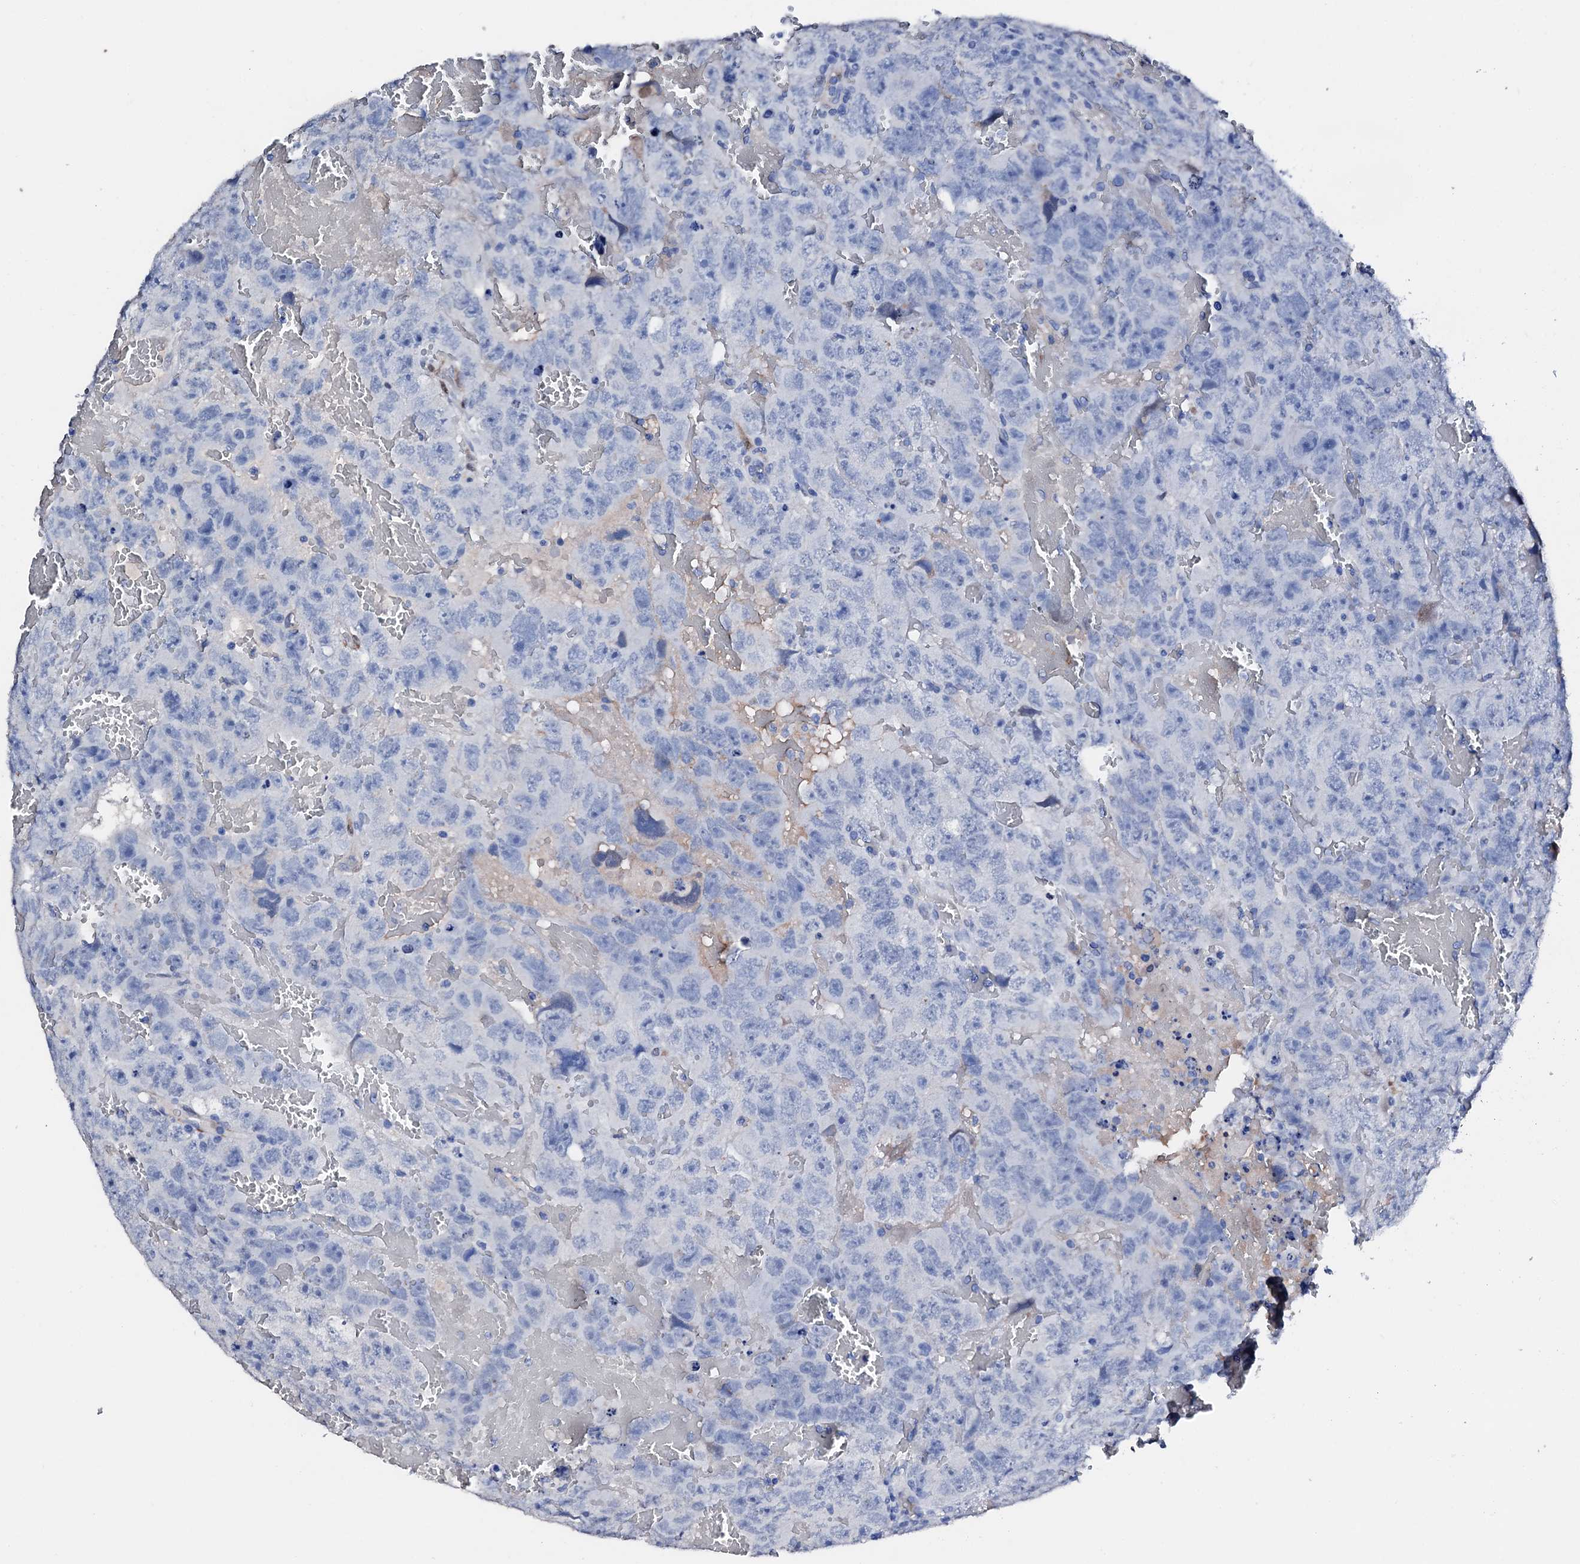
{"staining": {"intensity": "negative", "quantity": "none", "location": "none"}, "tissue": "testis cancer", "cell_type": "Tumor cells", "image_type": "cancer", "snomed": [{"axis": "morphology", "description": "Carcinoma, Embryonal, NOS"}, {"axis": "topography", "description": "Testis"}], "caption": "Immunohistochemistry of human embryonal carcinoma (testis) exhibits no expression in tumor cells.", "gene": "NRIP2", "patient": {"sex": "male", "age": 45}}